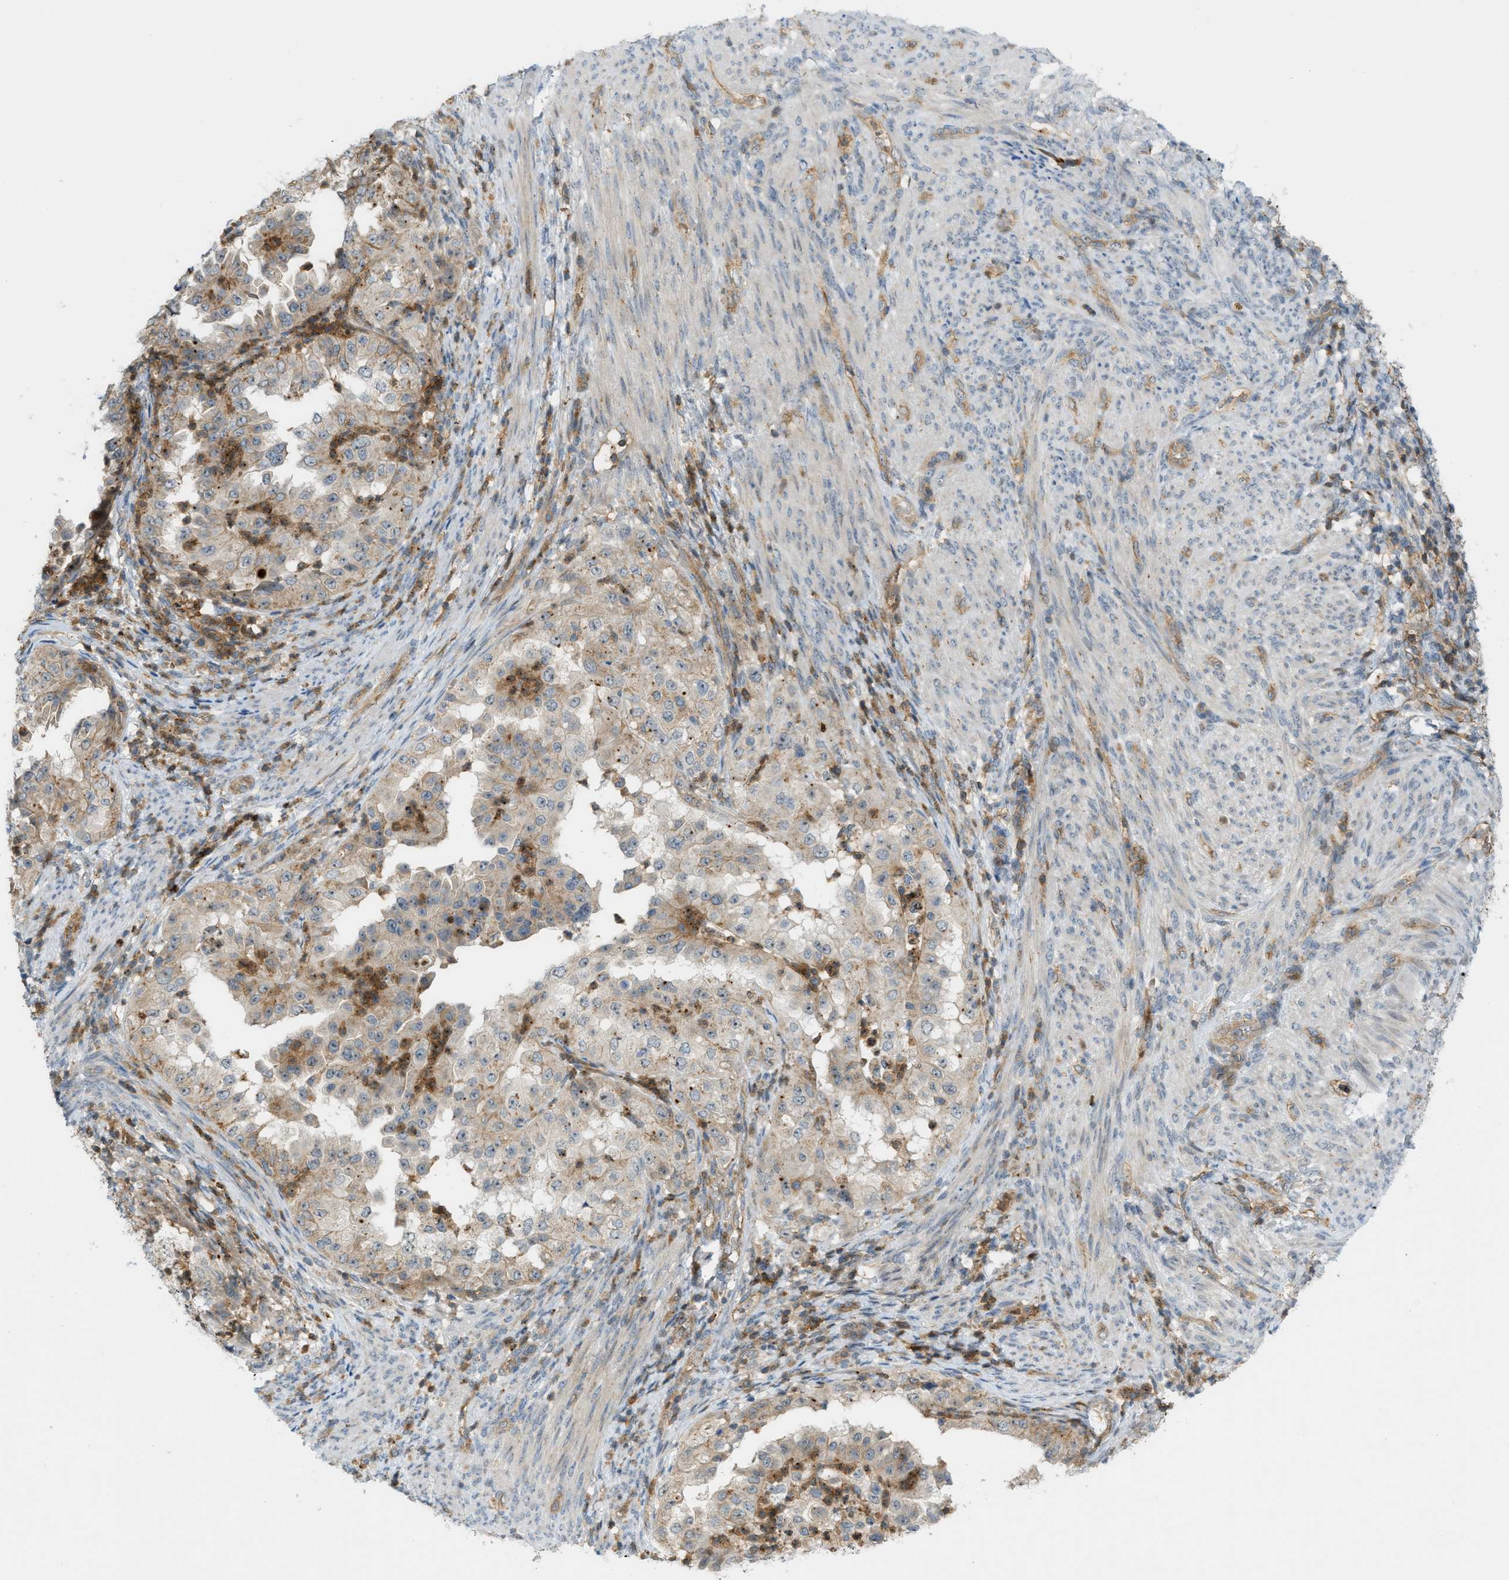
{"staining": {"intensity": "weak", "quantity": ">75%", "location": "cytoplasmic/membranous"}, "tissue": "endometrial cancer", "cell_type": "Tumor cells", "image_type": "cancer", "snomed": [{"axis": "morphology", "description": "Adenocarcinoma, NOS"}, {"axis": "topography", "description": "Endometrium"}], "caption": "IHC photomicrograph of neoplastic tissue: human endometrial cancer stained using immunohistochemistry demonstrates low levels of weak protein expression localized specifically in the cytoplasmic/membranous of tumor cells, appearing as a cytoplasmic/membranous brown color.", "gene": "GRK6", "patient": {"sex": "female", "age": 85}}